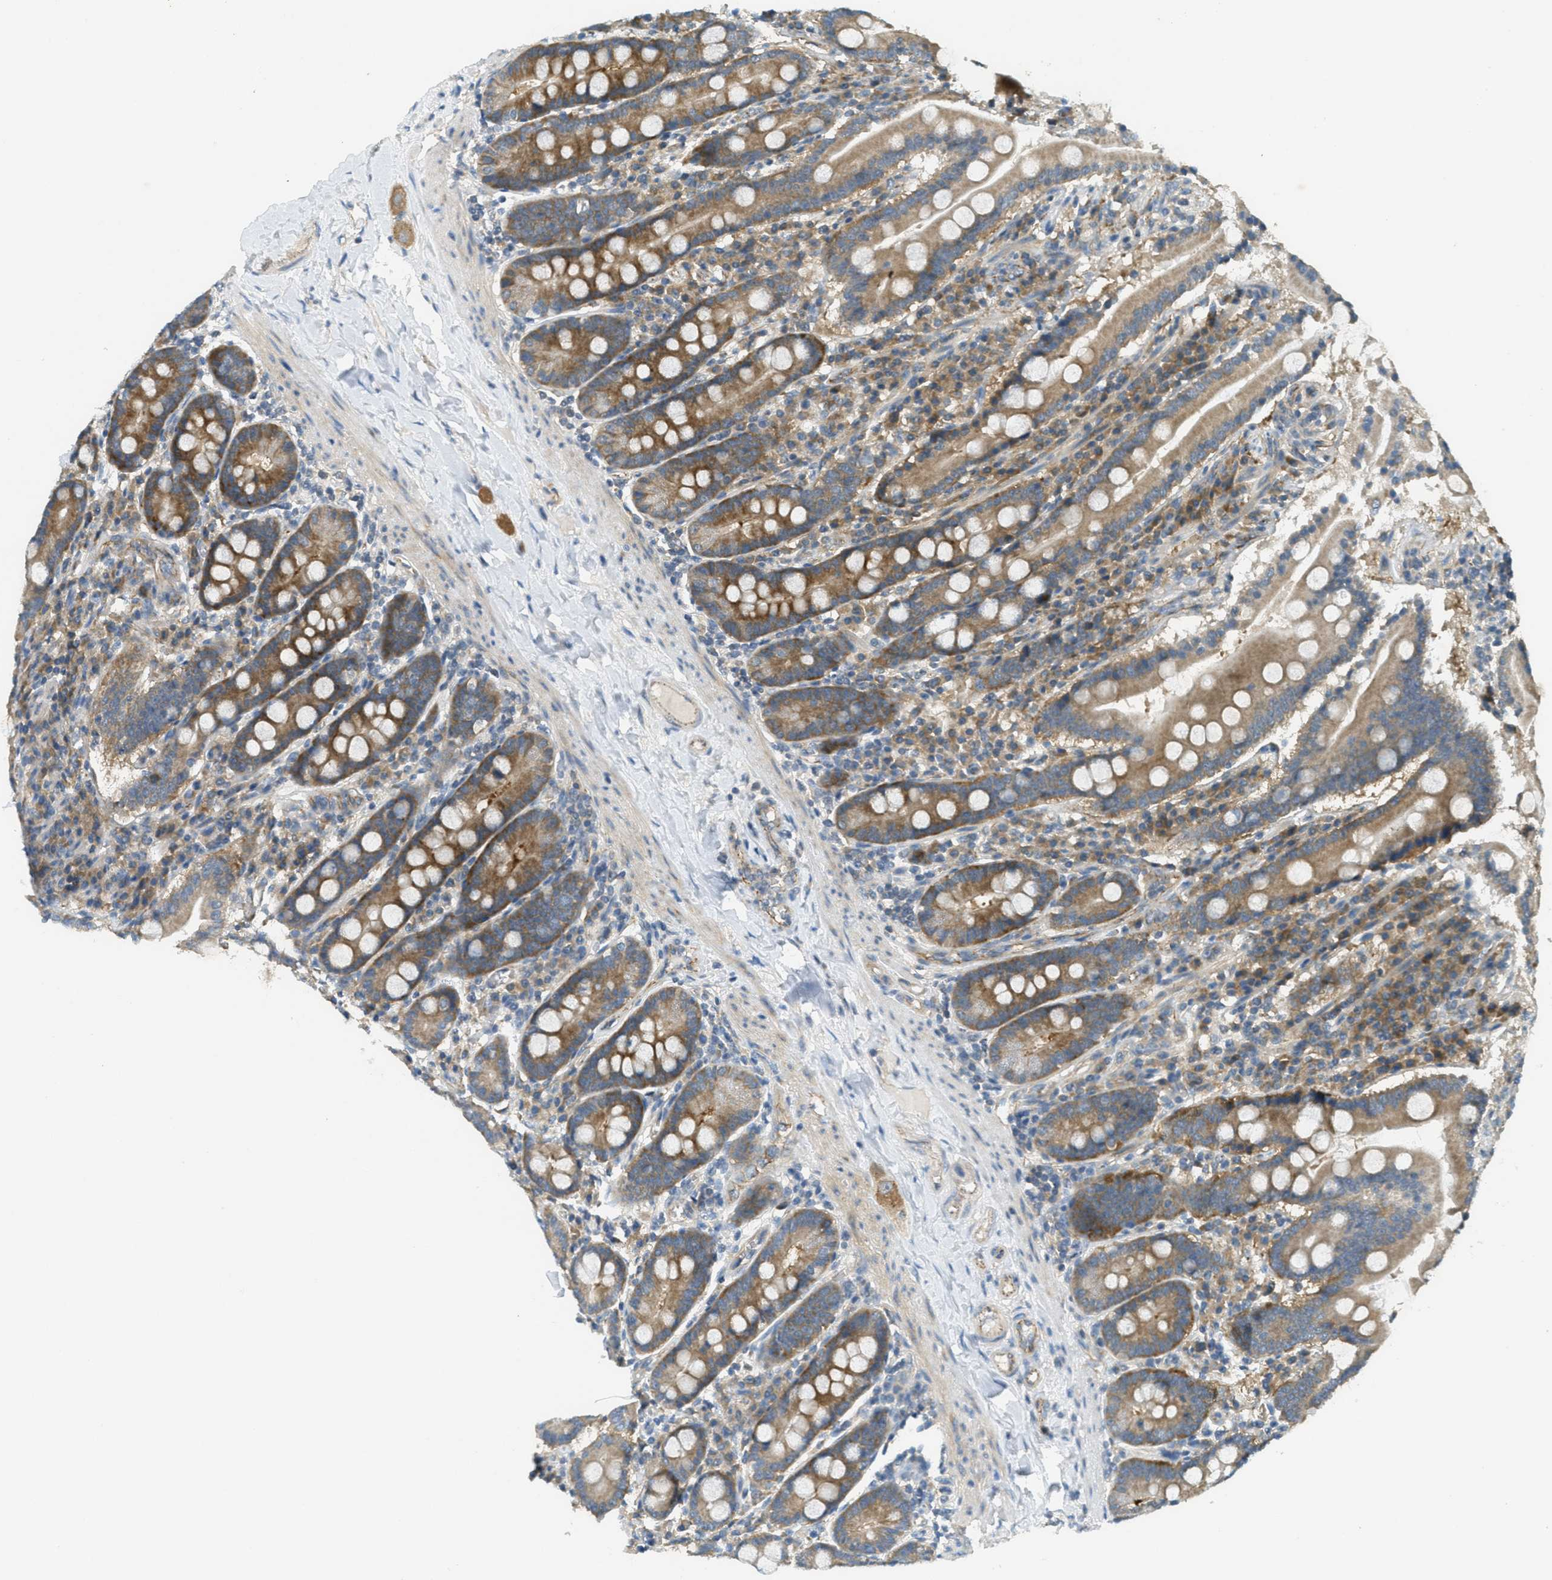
{"staining": {"intensity": "moderate", "quantity": "25%-75%", "location": "cytoplasmic/membranous"}, "tissue": "duodenum", "cell_type": "Glandular cells", "image_type": "normal", "snomed": [{"axis": "morphology", "description": "Normal tissue, NOS"}, {"axis": "topography", "description": "Duodenum"}], "caption": "Immunohistochemistry (IHC) micrograph of normal duodenum: human duodenum stained using immunohistochemistry (IHC) reveals medium levels of moderate protein expression localized specifically in the cytoplasmic/membranous of glandular cells, appearing as a cytoplasmic/membranous brown color.", "gene": "JCAD", "patient": {"sex": "male", "age": 50}}